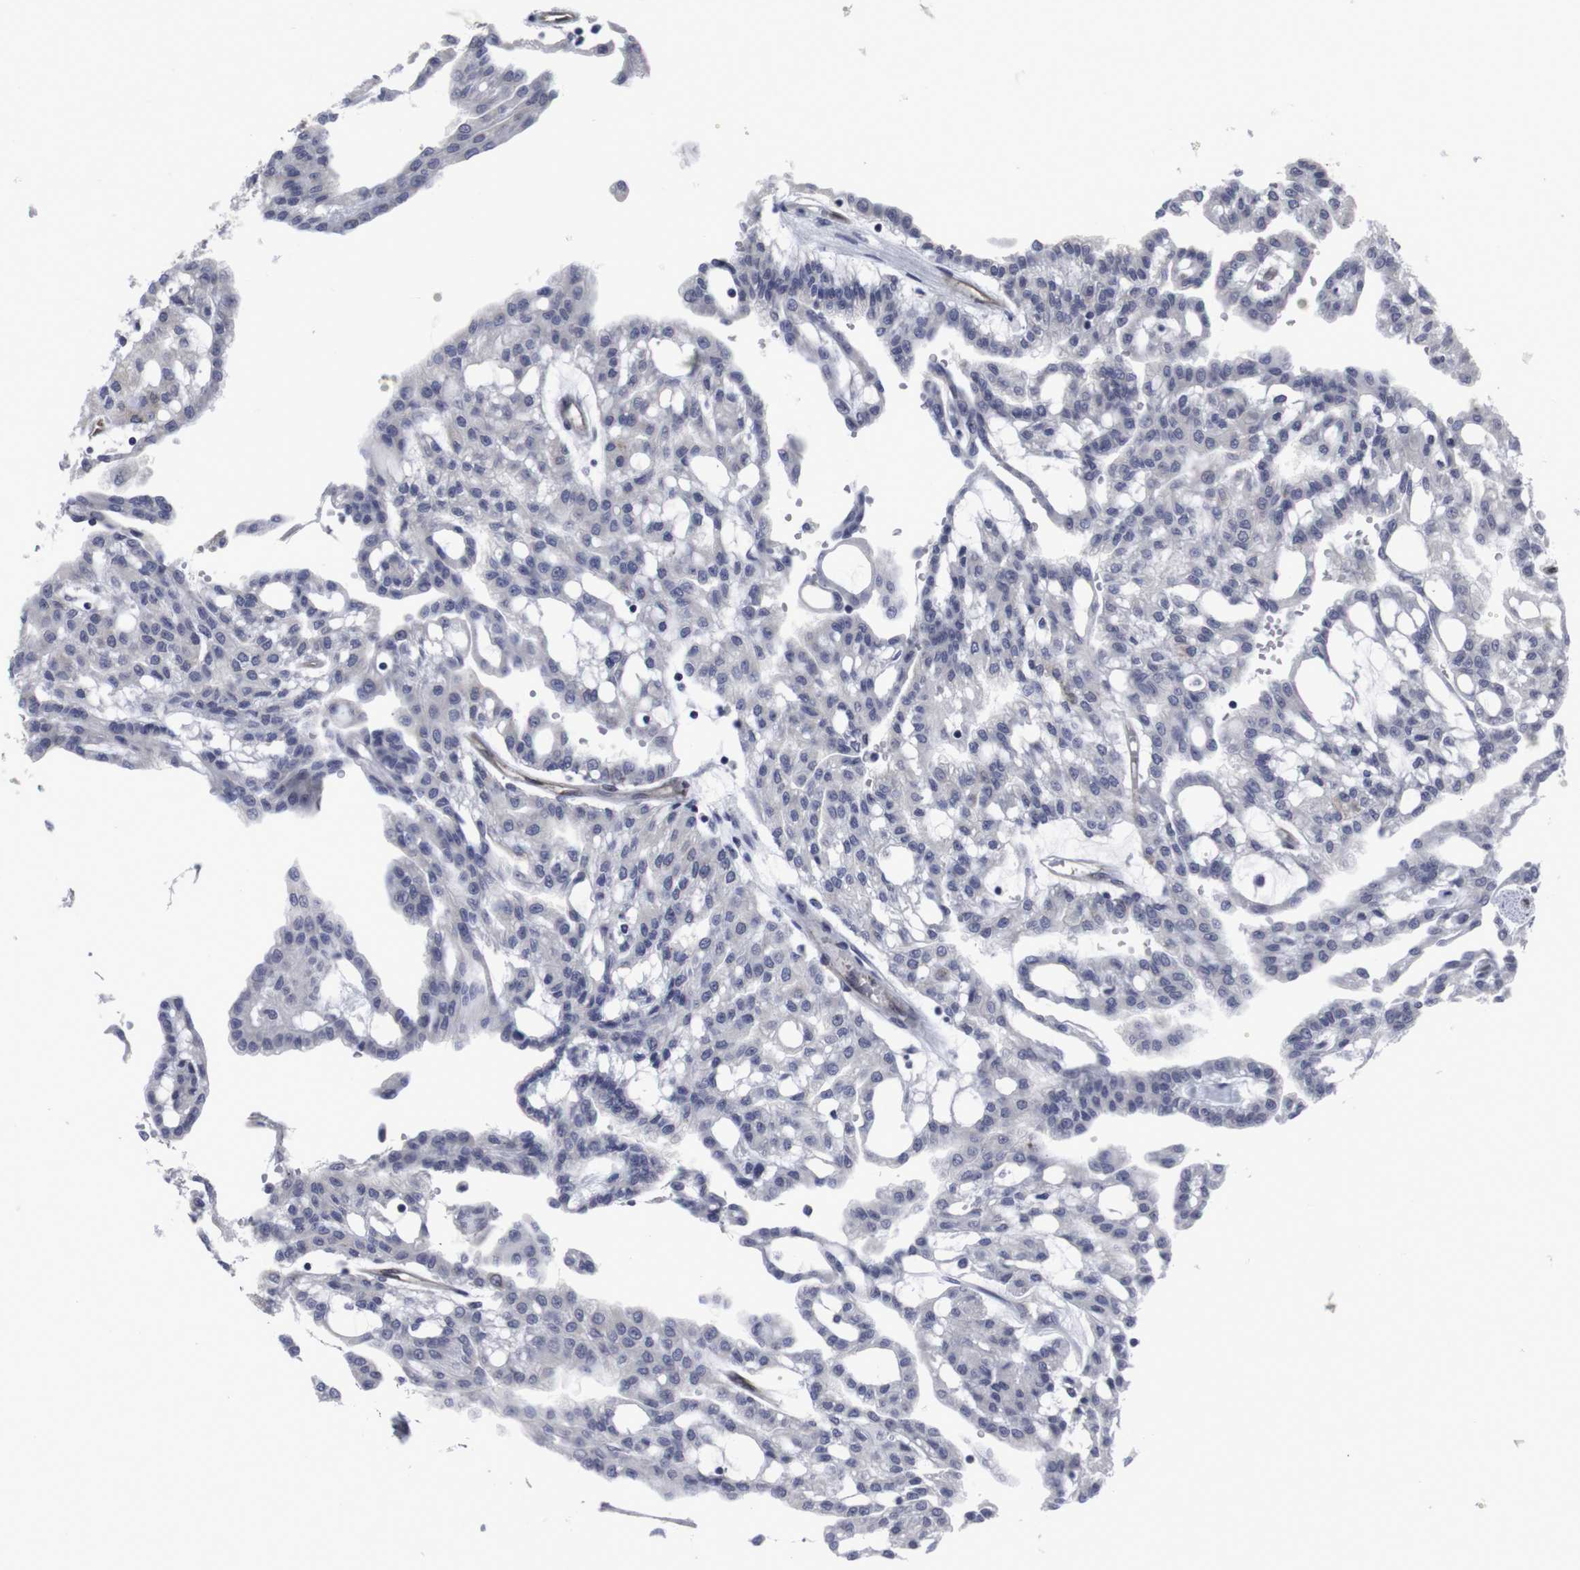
{"staining": {"intensity": "negative", "quantity": "none", "location": "none"}, "tissue": "renal cancer", "cell_type": "Tumor cells", "image_type": "cancer", "snomed": [{"axis": "morphology", "description": "Adenocarcinoma, NOS"}, {"axis": "topography", "description": "Kidney"}], "caption": "Protein analysis of renal cancer reveals no significant positivity in tumor cells.", "gene": "SNCG", "patient": {"sex": "male", "age": 63}}